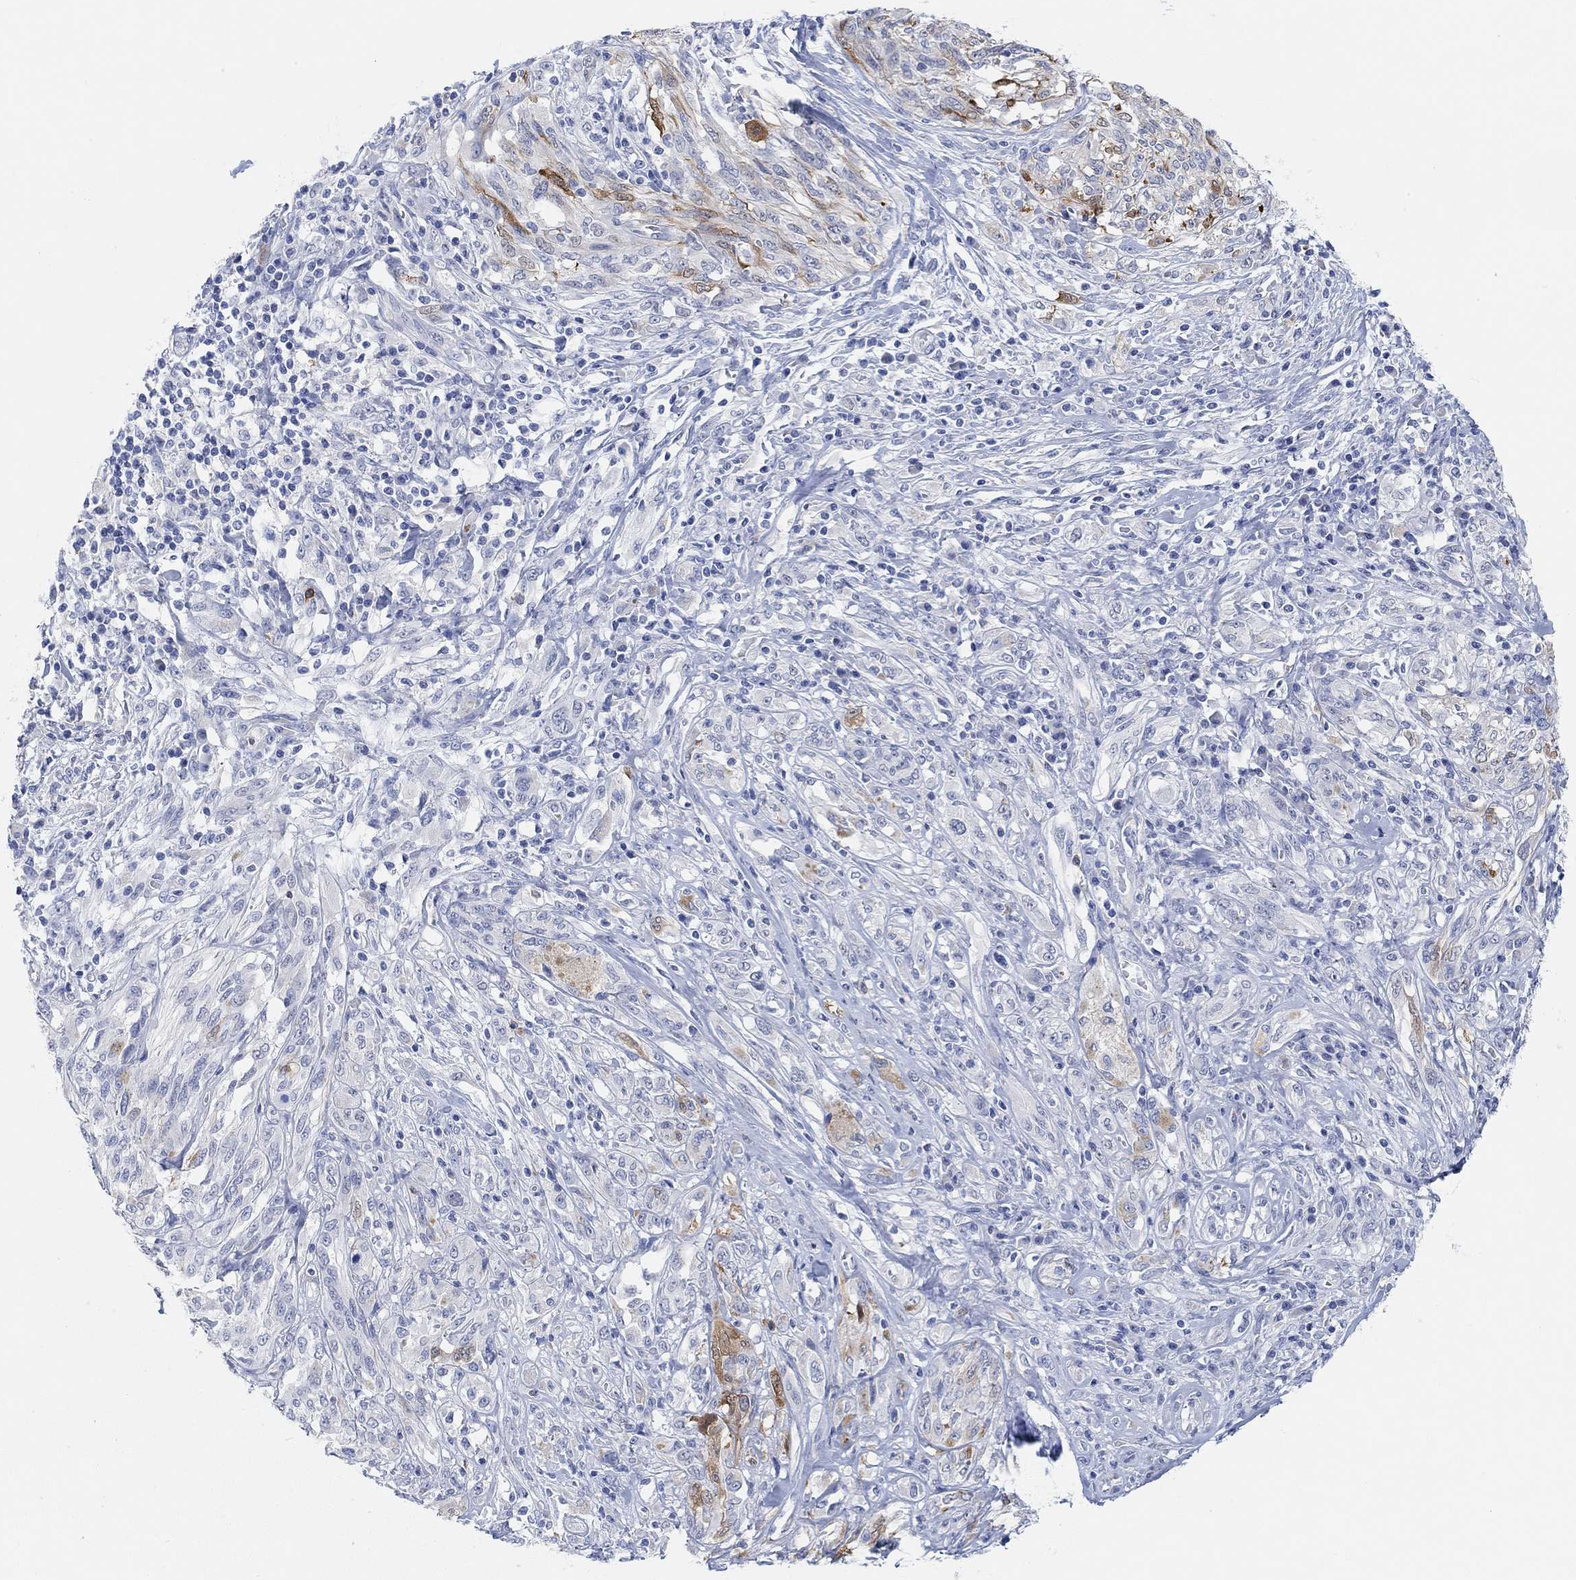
{"staining": {"intensity": "moderate", "quantity": "<25%", "location": "cytoplasmic/membranous"}, "tissue": "melanoma", "cell_type": "Tumor cells", "image_type": "cancer", "snomed": [{"axis": "morphology", "description": "Malignant melanoma, NOS"}, {"axis": "topography", "description": "Skin"}], "caption": "This is a histology image of IHC staining of malignant melanoma, which shows moderate staining in the cytoplasmic/membranous of tumor cells.", "gene": "VAT1L", "patient": {"sex": "female", "age": 91}}